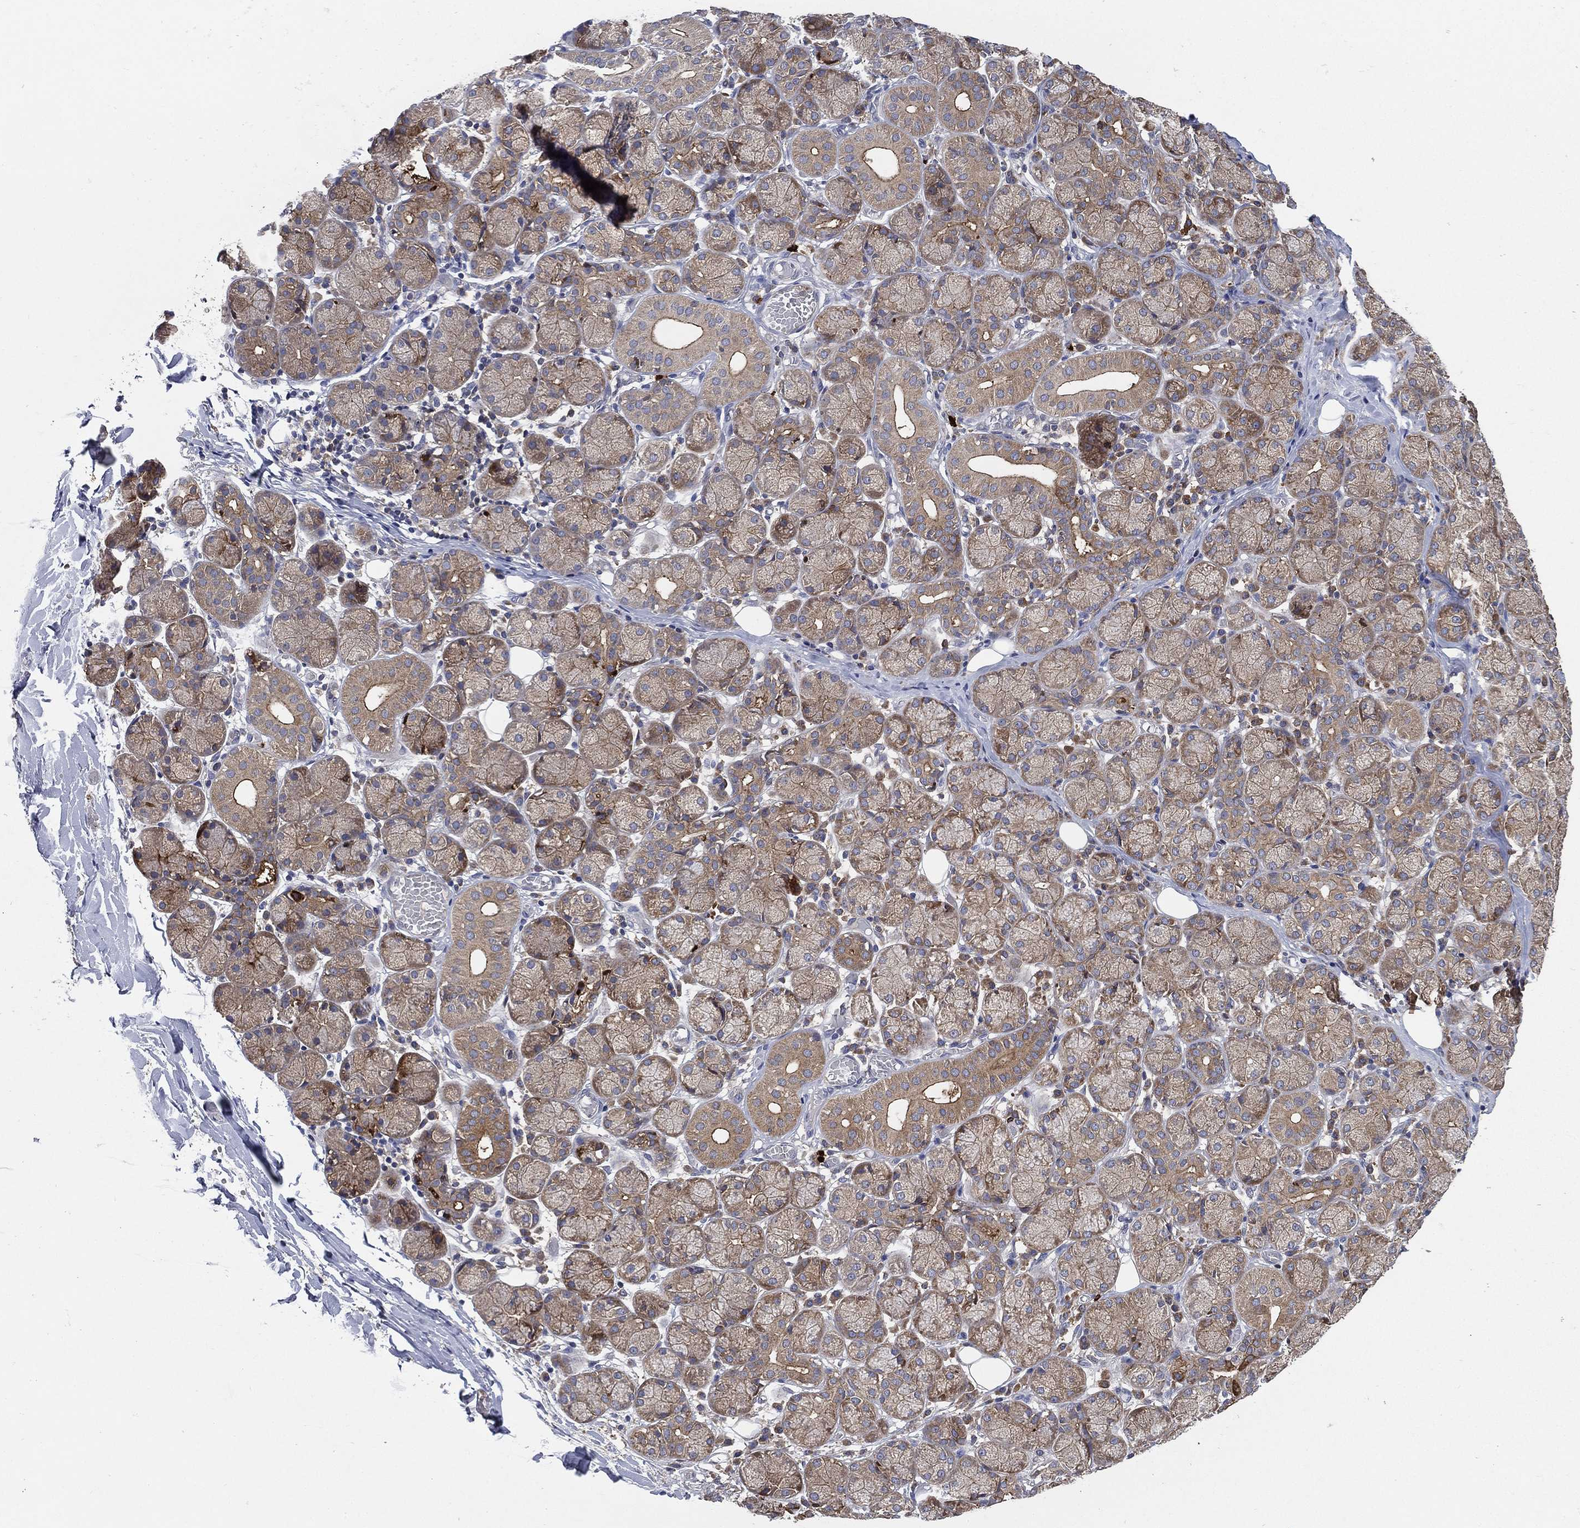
{"staining": {"intensity": "moderate", "quantity": "25%-75%", "location": "cytoplasmic/membranous"}, "tissue": "salivary gland", "cell_type": "Glandular cells", "image_type": "normal", "snomed": [{"axis": "morphology", "description": "Normal tissue, NOS"}, {"axis": "topography", "description": "Salivary gland"}, {"axis": "topography", "description": "Peripheral nerve tissue"}], "caption": "DAB immunohistochemical staining of unremarkable human salivary gland exhibits moderate cytoplasmic/membranous protein positivity in approximately 25%-75% of glandular cells.", "gene": "SMPD3", "patient": {"sex": "female", "age": 24}}